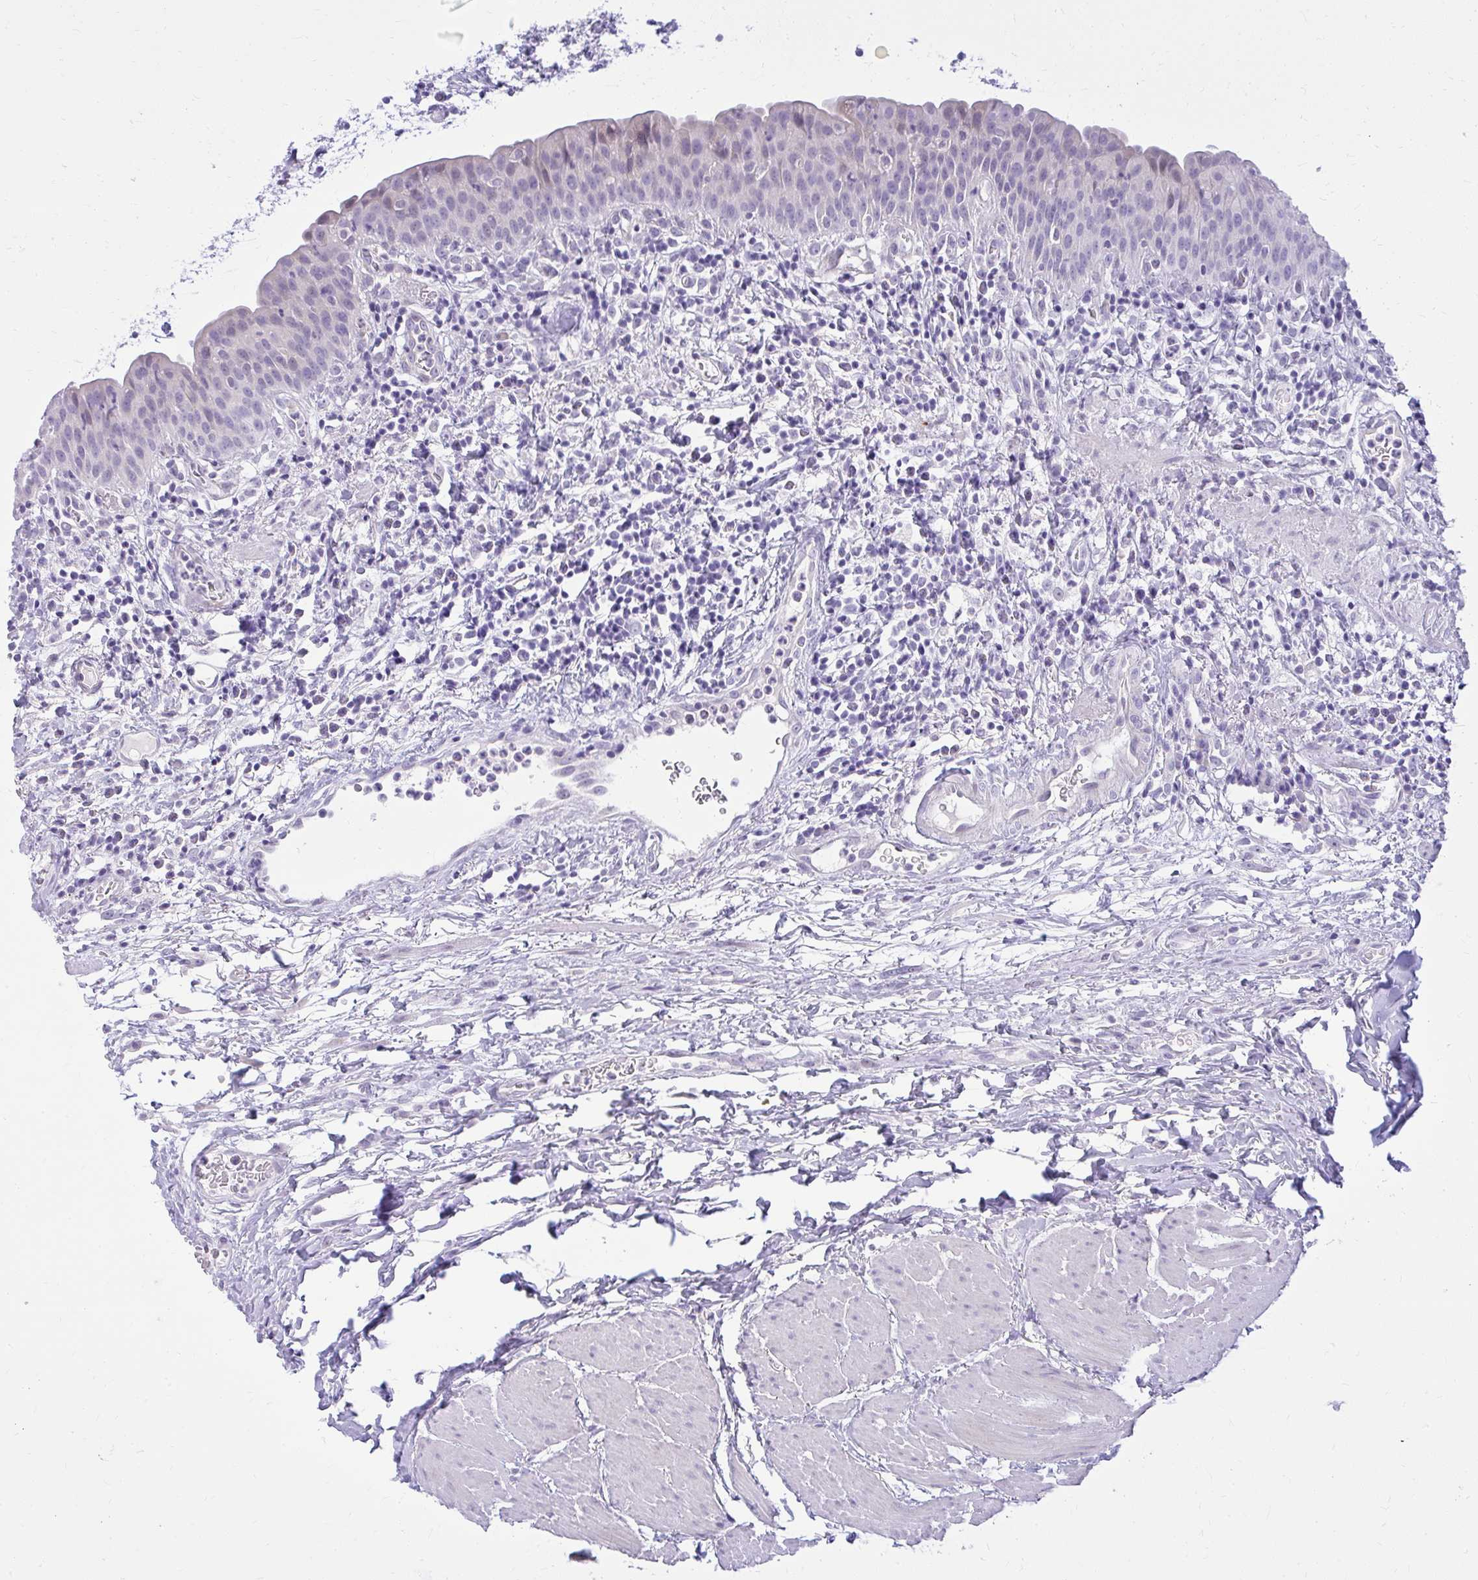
{"staining": {"intensity": "negative", "quantity": "none", "location": "none"}, "tissue": "urinary bladder", "cell_type": "Urothelial cells", "image_type": "normal", "snomed": [{"axis": "morphology", "description": "Normal tissue, NOS"}, {"axis": "morphology", "description": "Inflammation, NOS"}, {"axis": "topography", "description": "Urinary bladder"}], "caption": "There is no significant staining in urothelial cells of urinary bladder. (DAB (3,3'-diaminobenzidine) immunohistochemistry (IHC), high magnification).", "gene": "PRAP1", "patient": {"sex": "male", "age": 57}}